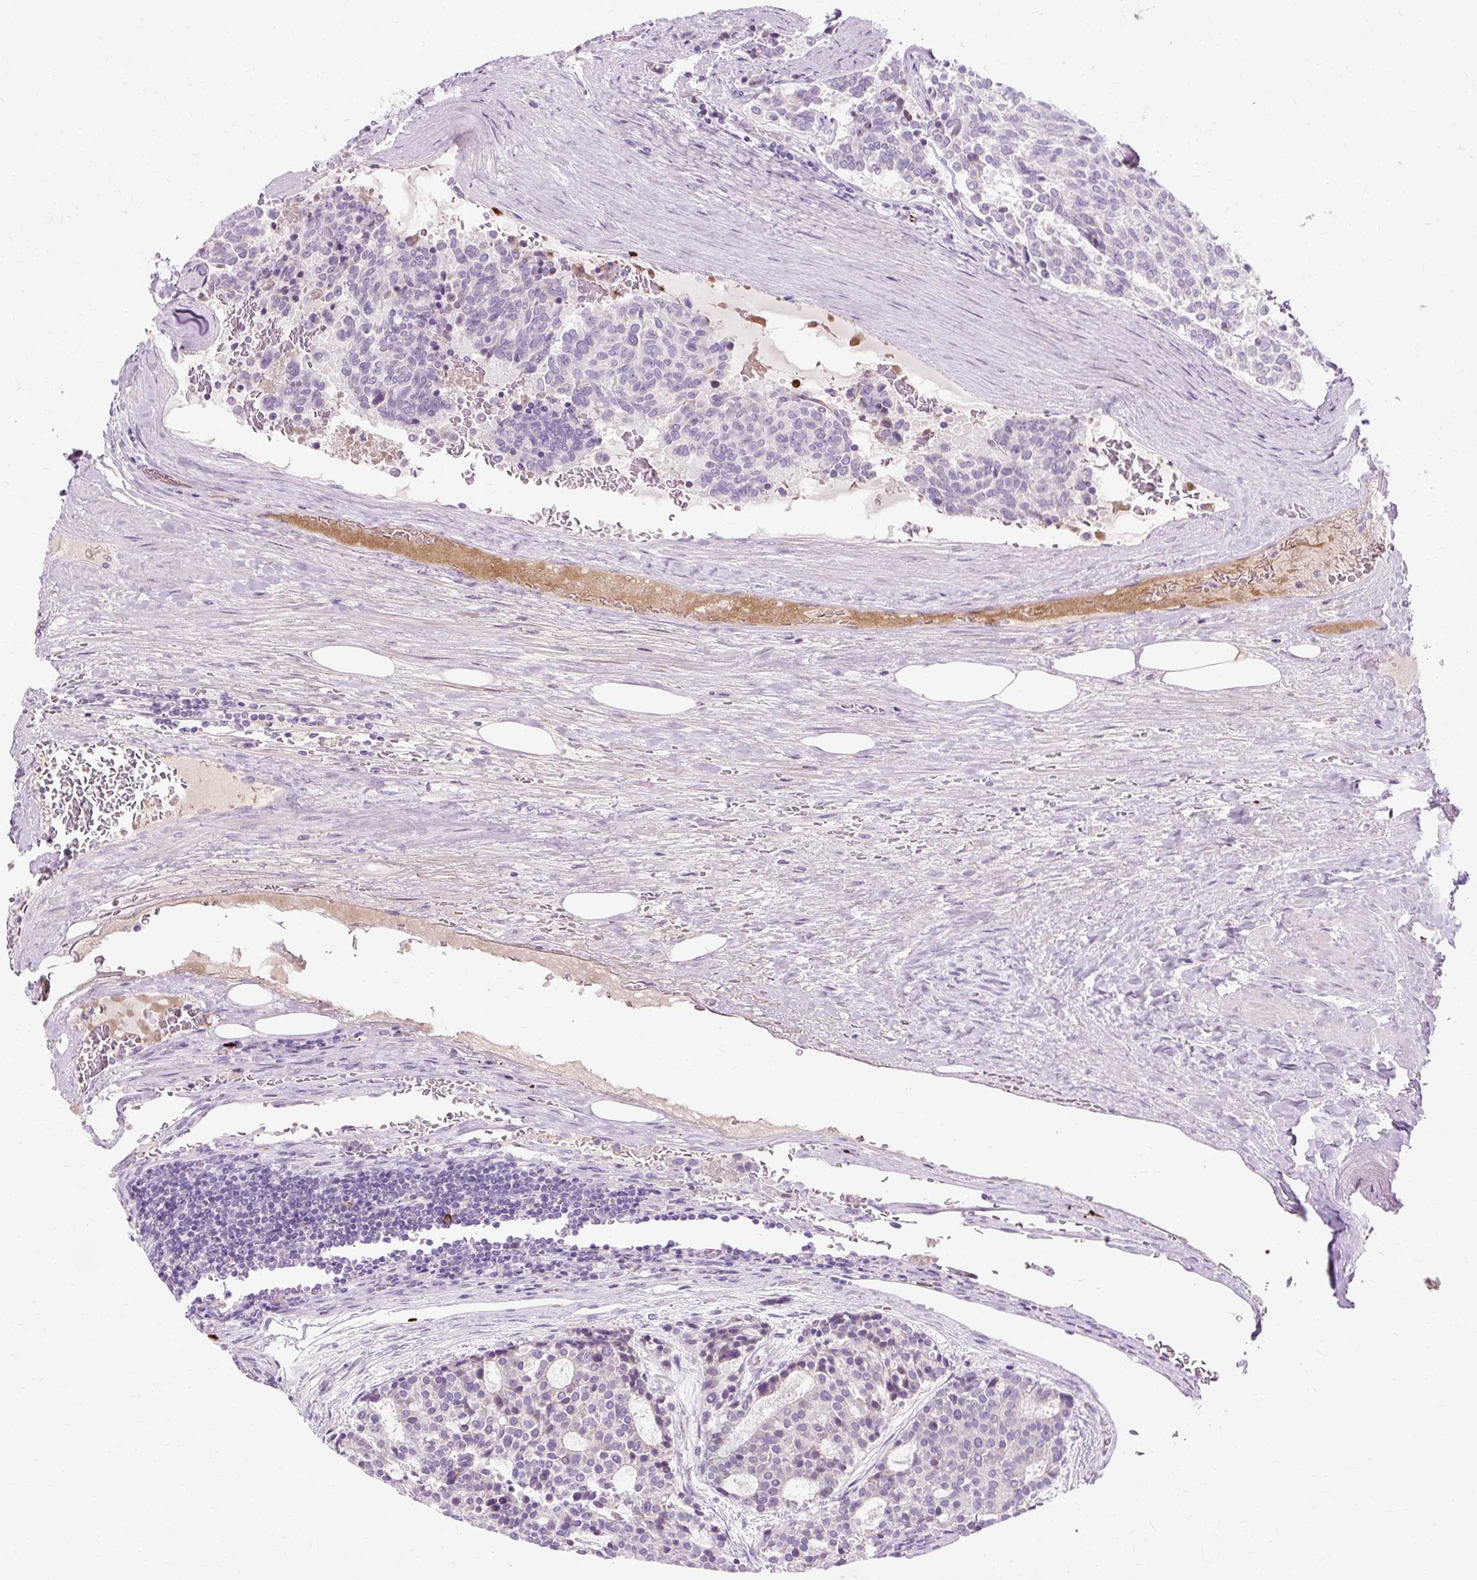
{"staining": {"intensity": "negative", "quantity": "none", "location": "none"}, "tissue": "carcinoid", "cell_type": "Tumor cells", "image_type": "cancer", "snomed": [{"axis": "morphology", "description": "Carcinoid, malignant, NOS"}, {"axis": "topography", "description": "Pancreas"}], "caption": "DAB immunohistochemical staining of human carcinoid demonstrates no significant staining in tumor cells. (DAB (3,3'-diaminobenzidine) immunohistochemistry (IHC), high magnification).", "gene": "ARRDC2", "patient": {"sex": "female", "age": 54}}